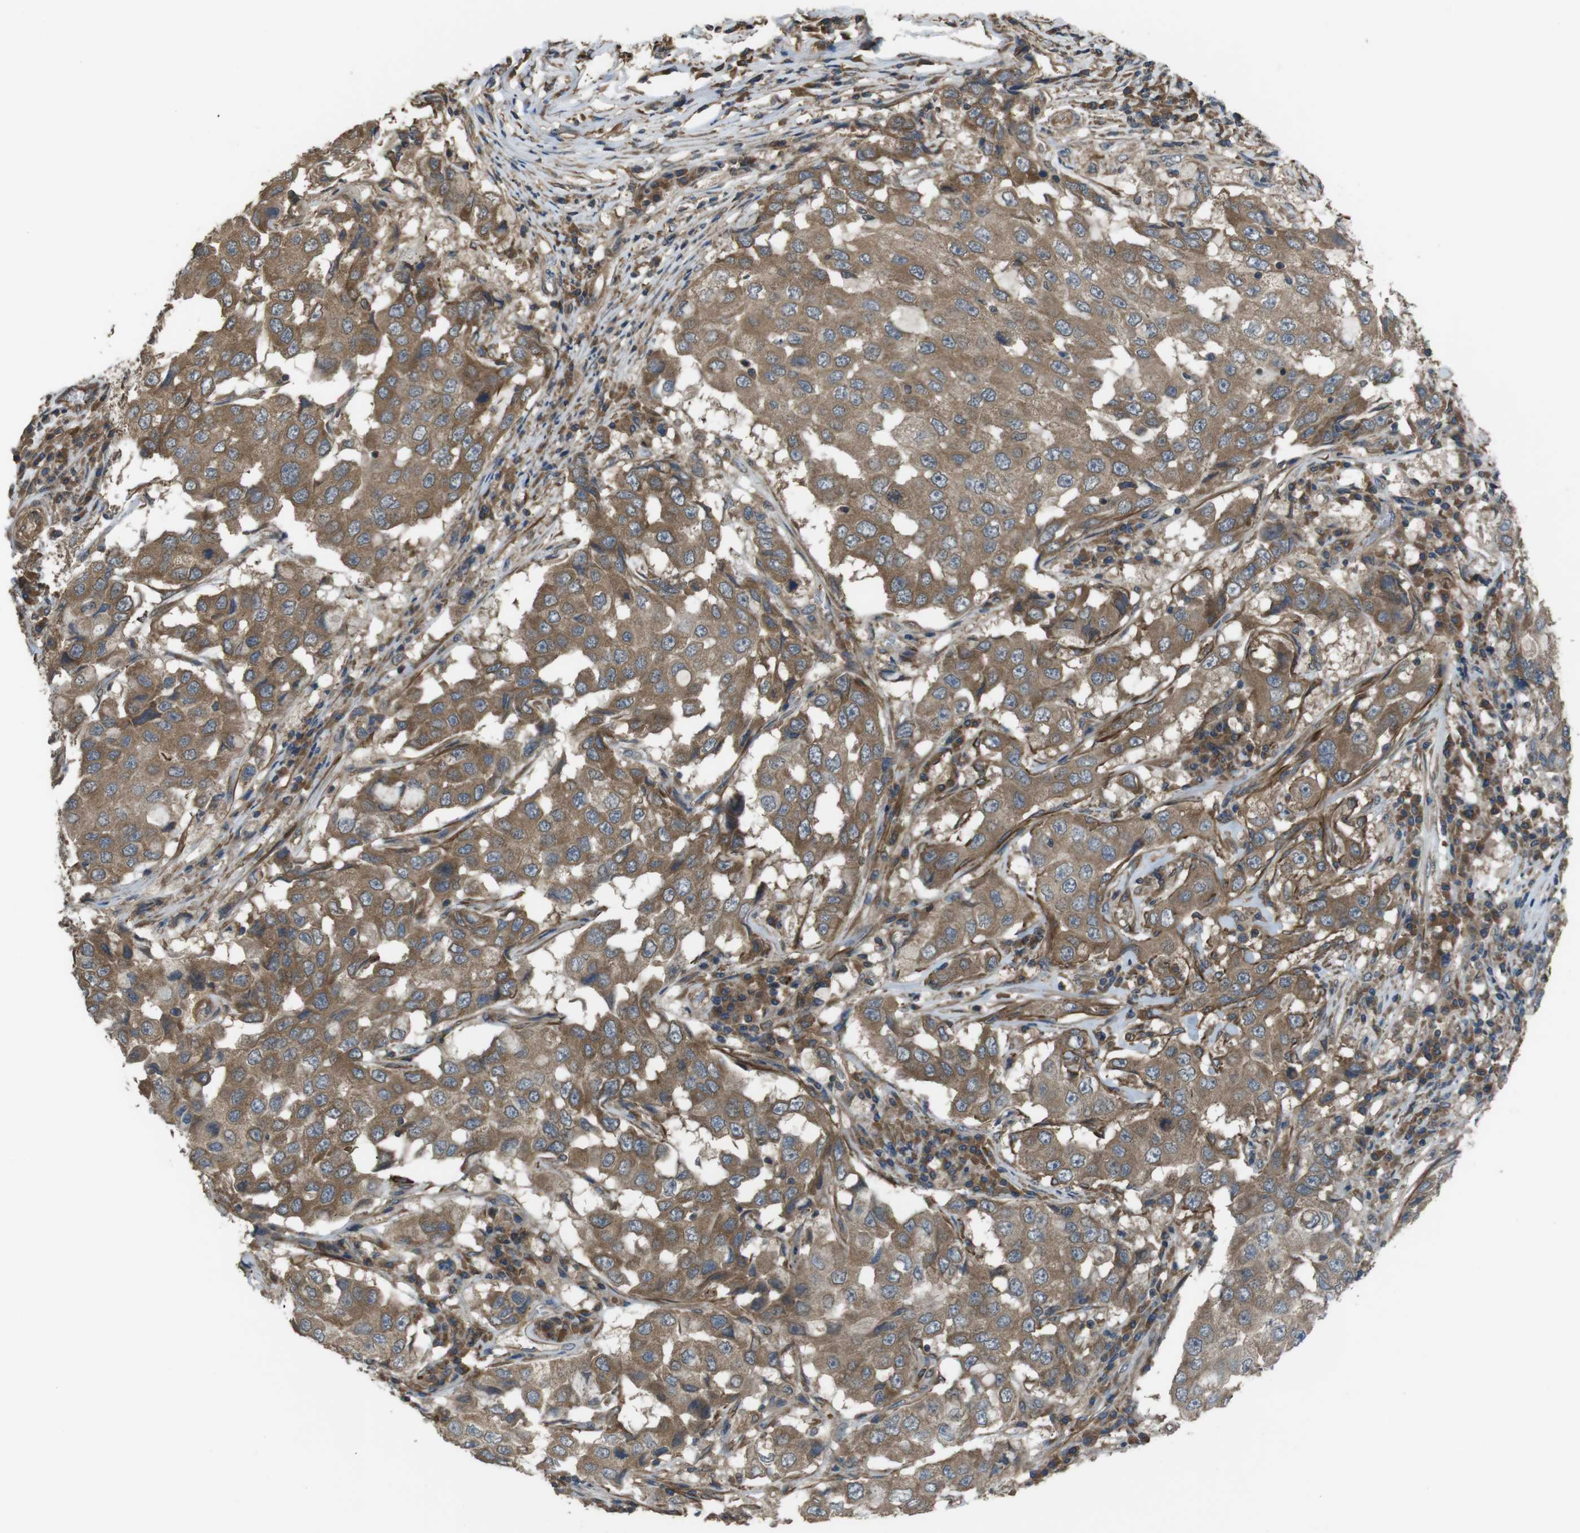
{"staining": {"intensity": "moderate", "quantity": ">75%", "location": "cytoplasmic/membranous"}, "tissue": "breast cancer", "cell_type": "Tumor cells", "image_type": "cancer", "snomed": [{"axis": "morphology", "description": "Duct carcinoma"}, {"axis": "topography", "description": "Breast"}], "caption": "Moderate cytoplasmic/membranous protein staining is seen in approximately >75% of tumor cells in invasive ductal carcinoma (breast).", "gene": "FUT2", "patient": {"sex": "female", "age": 27}}